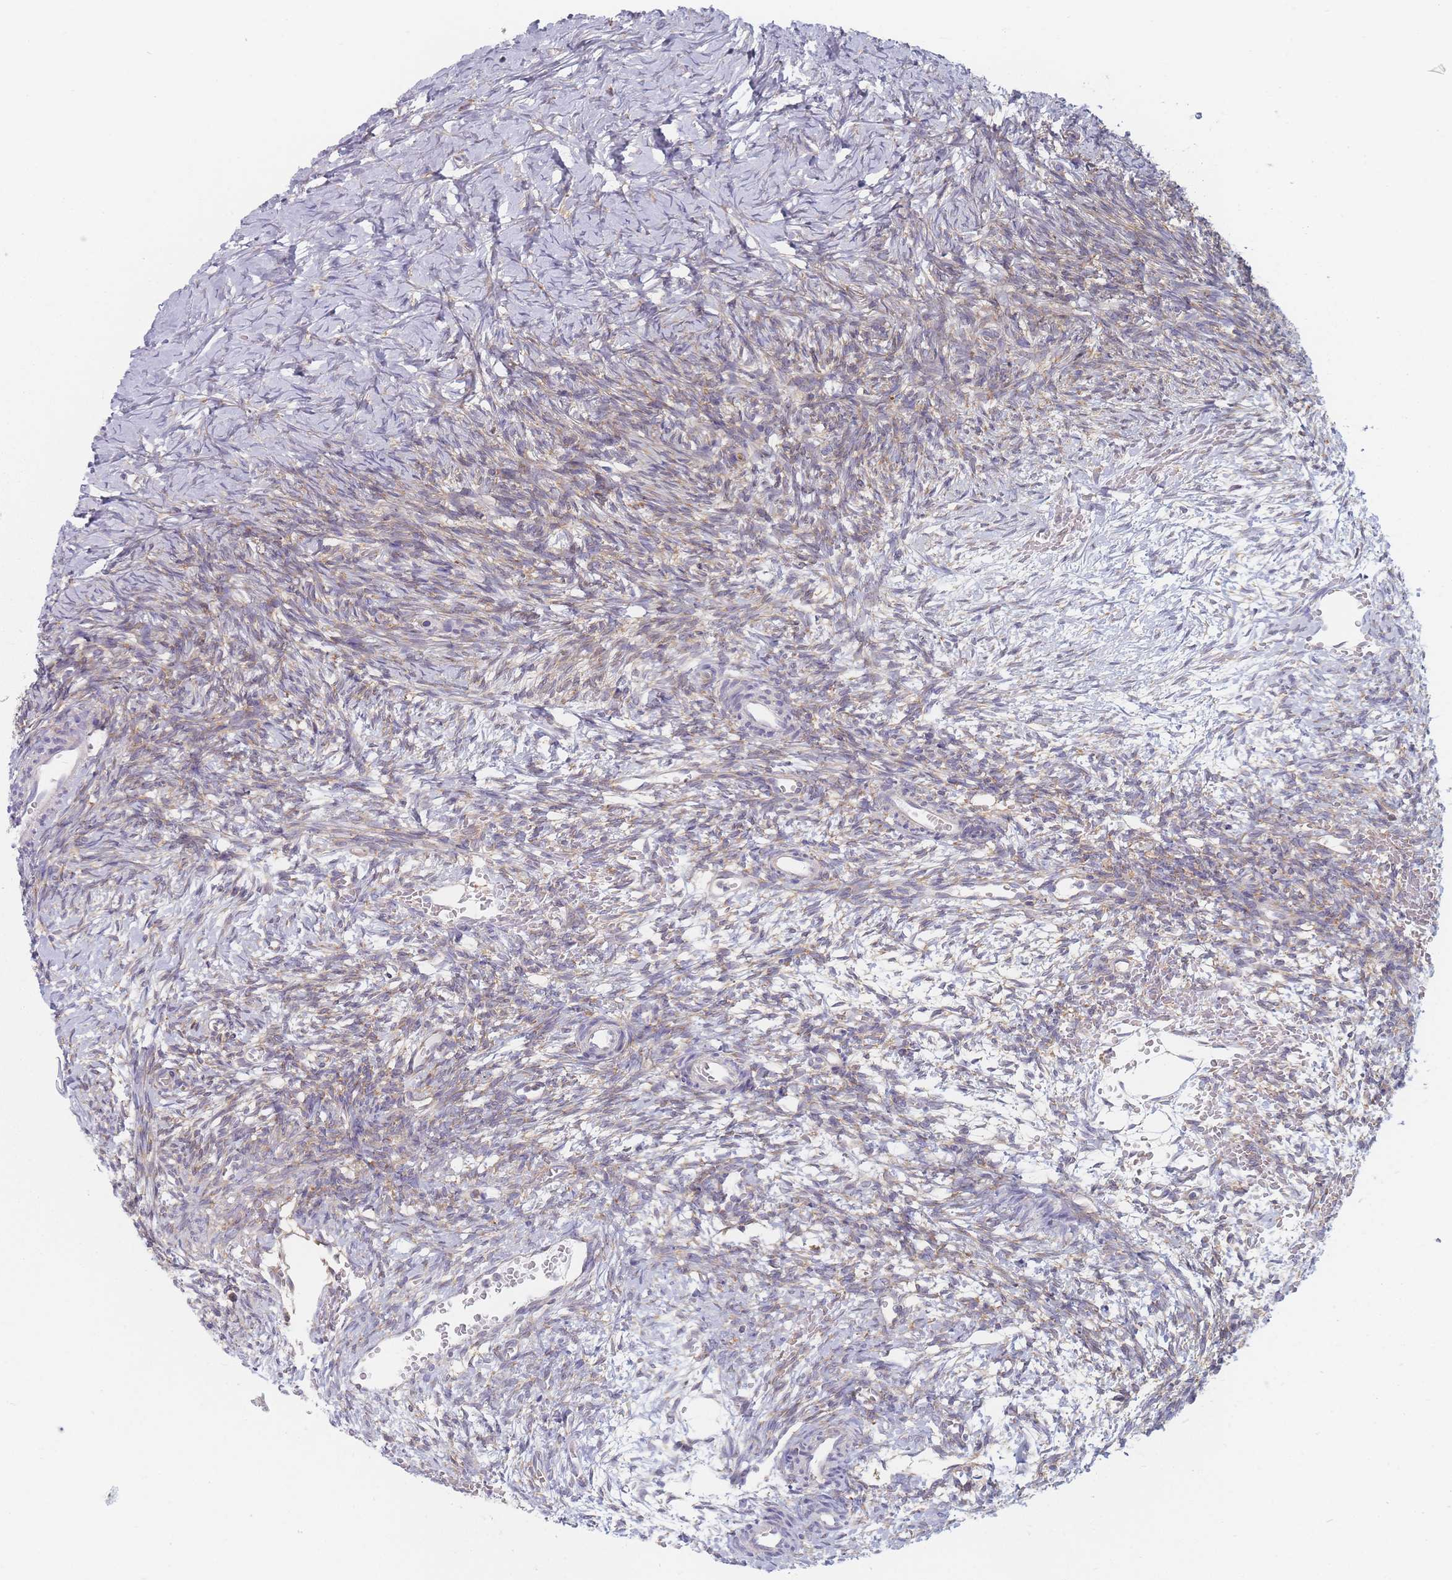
{"staining": {"intensity": "weak", "quantity": "25%-75%", "location": "cytoplasmic/membranous"}, "tissue": "ovary", "cell_type": "Ovarian stroma cells", "image_type": "normal", "snomed": [{"axis": "morphology", "description": "Normal tissue, NOS"}, {"axis": "topography", "description": "Ovary"}], "caption": "Immunohistochemistry of unremarkable human ovary reveals low levels of weak cytoplasmic/membranous positivity in about 25%-75% of ovarian stroma cells. The staining was performed using DAB, with brown indicating positive protein expression. Nuclei are stained blue with hematoxylin.", "gene": "MAP1S", "patient": {"sex": "female", "age": 39}}